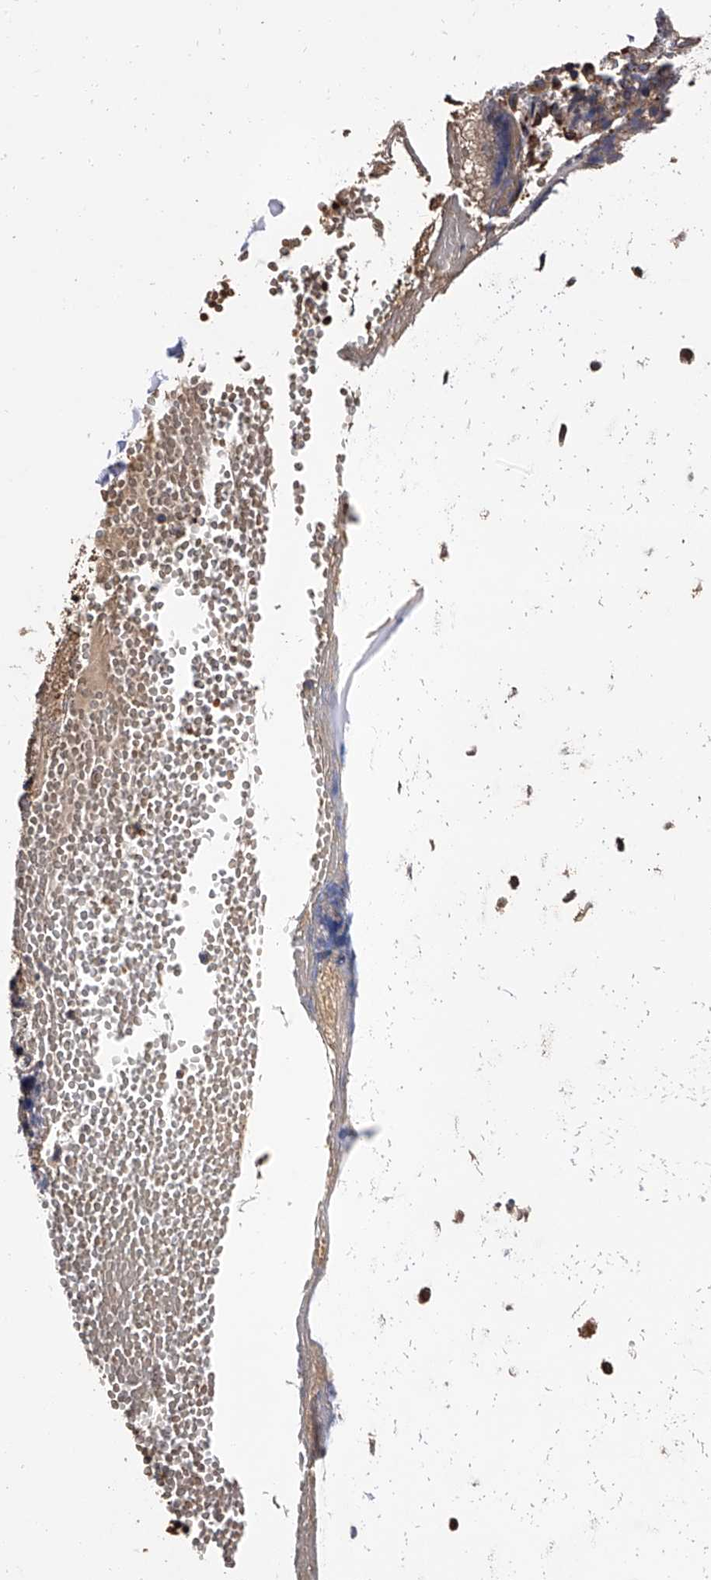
{"staining": {"intensity": "strong", "quantity": ">75%", "location": "cytoplasmic/membranous"}, "tissue": "soft tissue", "cell_type": "Chondrocytes", "image_type": "normal", "snomed": [{"axis": "morphology", "description": "Normal tissue, NOS"}, {"axis": "morphology", "description": "Basal cell carcinoma"}, {"axis": "topography", "description": "Cartilage tissue"}, {"axis": "topography", "description": "Nasopharynx"}, {"axis": "topography", "description": "Oral tissue"}], "caption": "Immunohistochemical staining of unremarkable soft tissue exhibits high levels of strong cytoplasmic/membranous staining in about >75% of chondrocytes. (Stains: DAB in brown, nuclei in blue, Microscopy: brightfield microscopy at high magnification).", "gene": "STK36", "patient": {"sex": "female", "age": 77}}